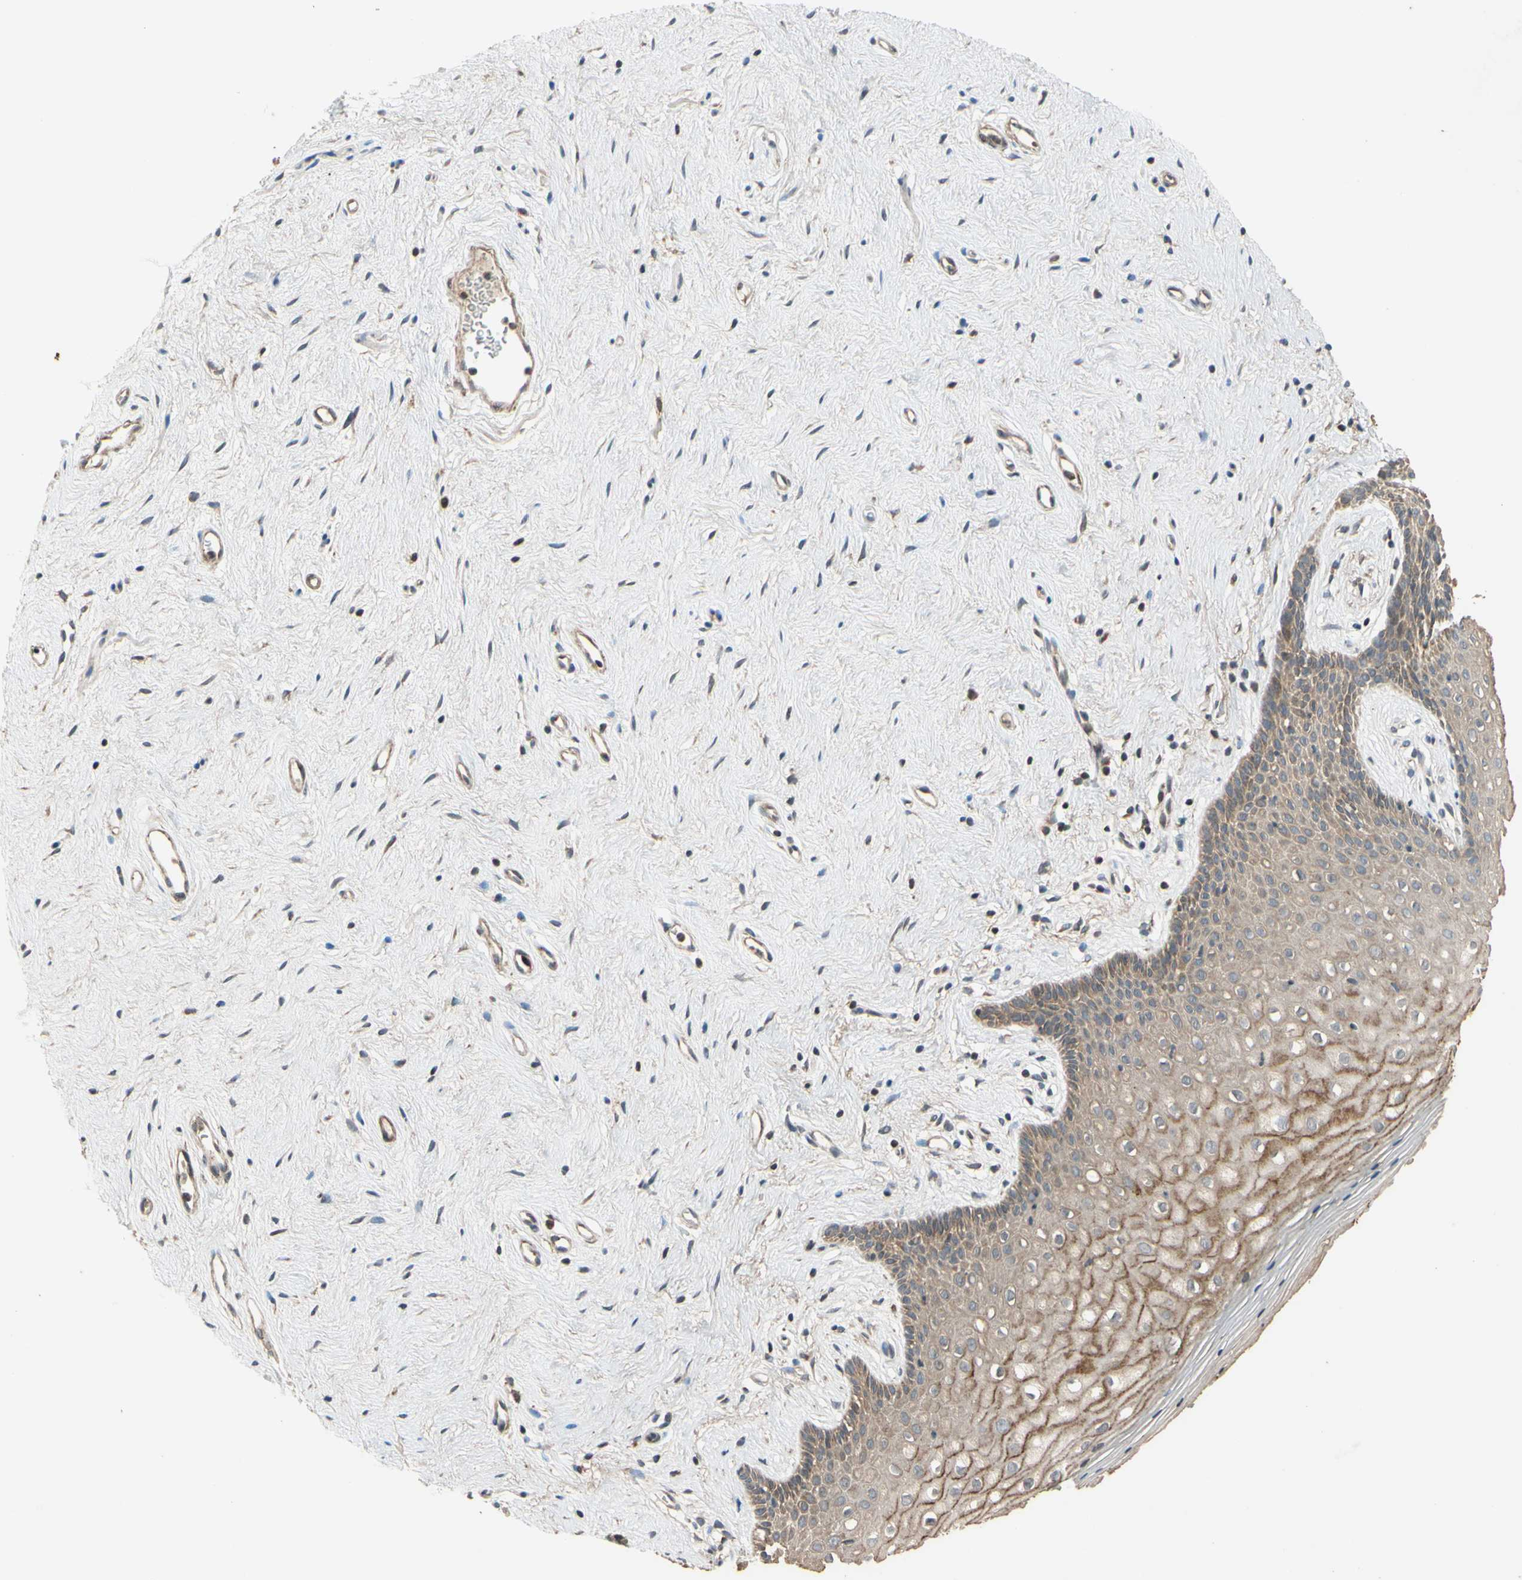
{"staining": {"intensity": "moderate", "quantity": "25%-75%", "location": "cytoplasmic/membranous"}, "tissue": "vagina", "cell_type": "Squamous epithelial cells", "image_type": "normal", "snomed": [{"axis": "morphology", "description": "Normal tissue, NOS"}, {"axis": "topography", "description": "Vagina"}], "caption": "Protein analysis of normal vagina shows moderate cytoplasmic/membranous staining in approximately 25%-75% of squamous epithelial cells.", "gene": "PARD6A", "patient": {"sex": "female", "age": 44}}